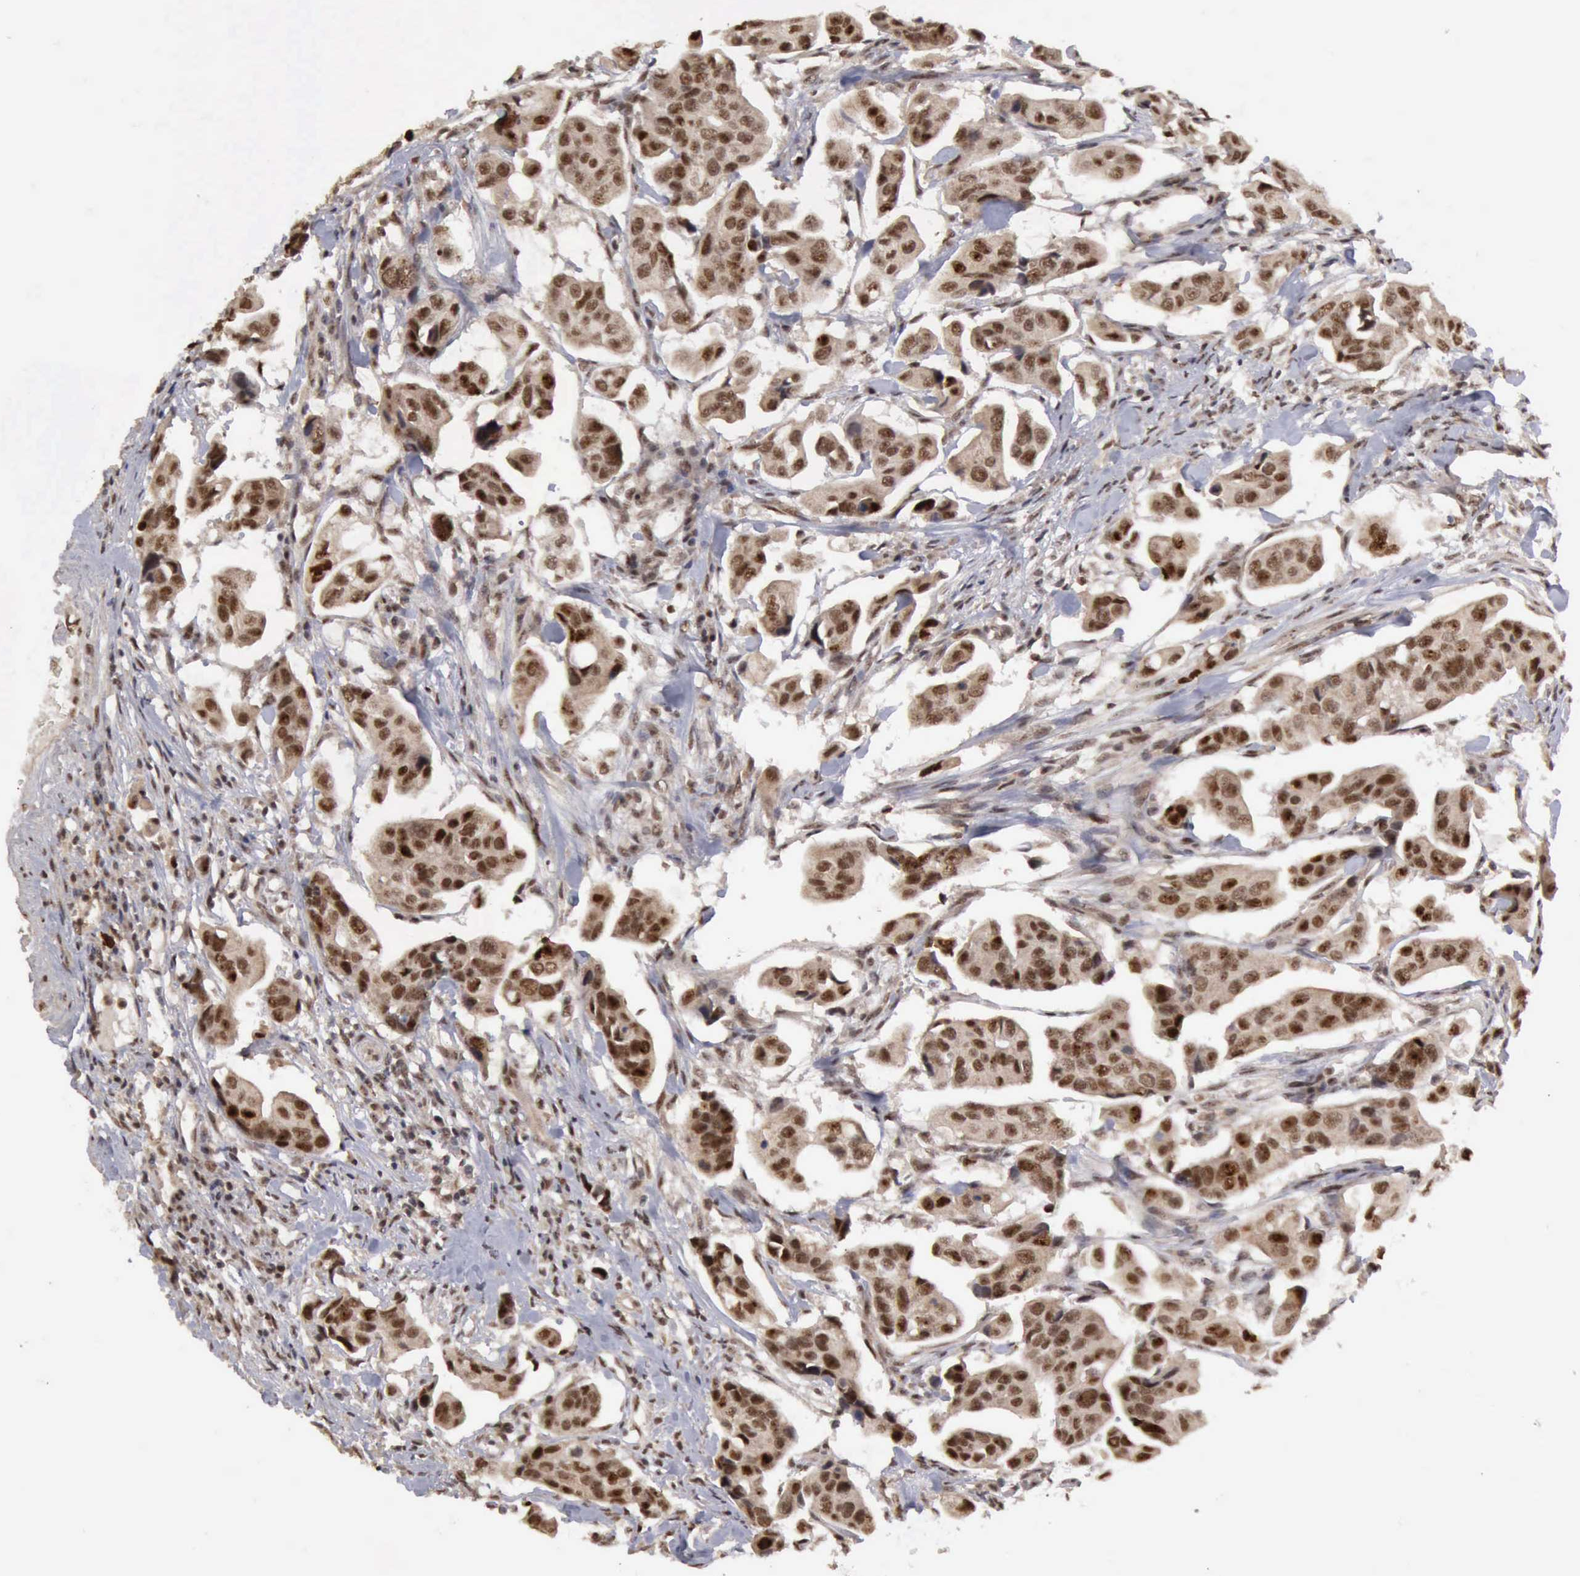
{"staining": {"intensity": "moderate", "quantity": ">75%", "location": "cytoplasmic/membranous,nuclear"}, "tissue": "urothelial cancer", "cell_type": "Tumor cells", "image_type": "cancer", "snomed": [{"axis": "morphology", "description": "Adenocarcinoma, NOS"}, {"axis": "topography", "description": "Urinary bladder"}], "caption": "Brown immunohistochemical staining in adenocarcinoma displays moderate cytoplasmic/membranous and nuclear positivity in about >75% of tumor cells. Using DAB (3,3'-diaminobenzidine) (brown) and hematoxylin (blue) stains, captured at high magnification using brightfield microscopy.", "gene": "CDKN2A", "patient": {"sex": "male", "age": 61}}